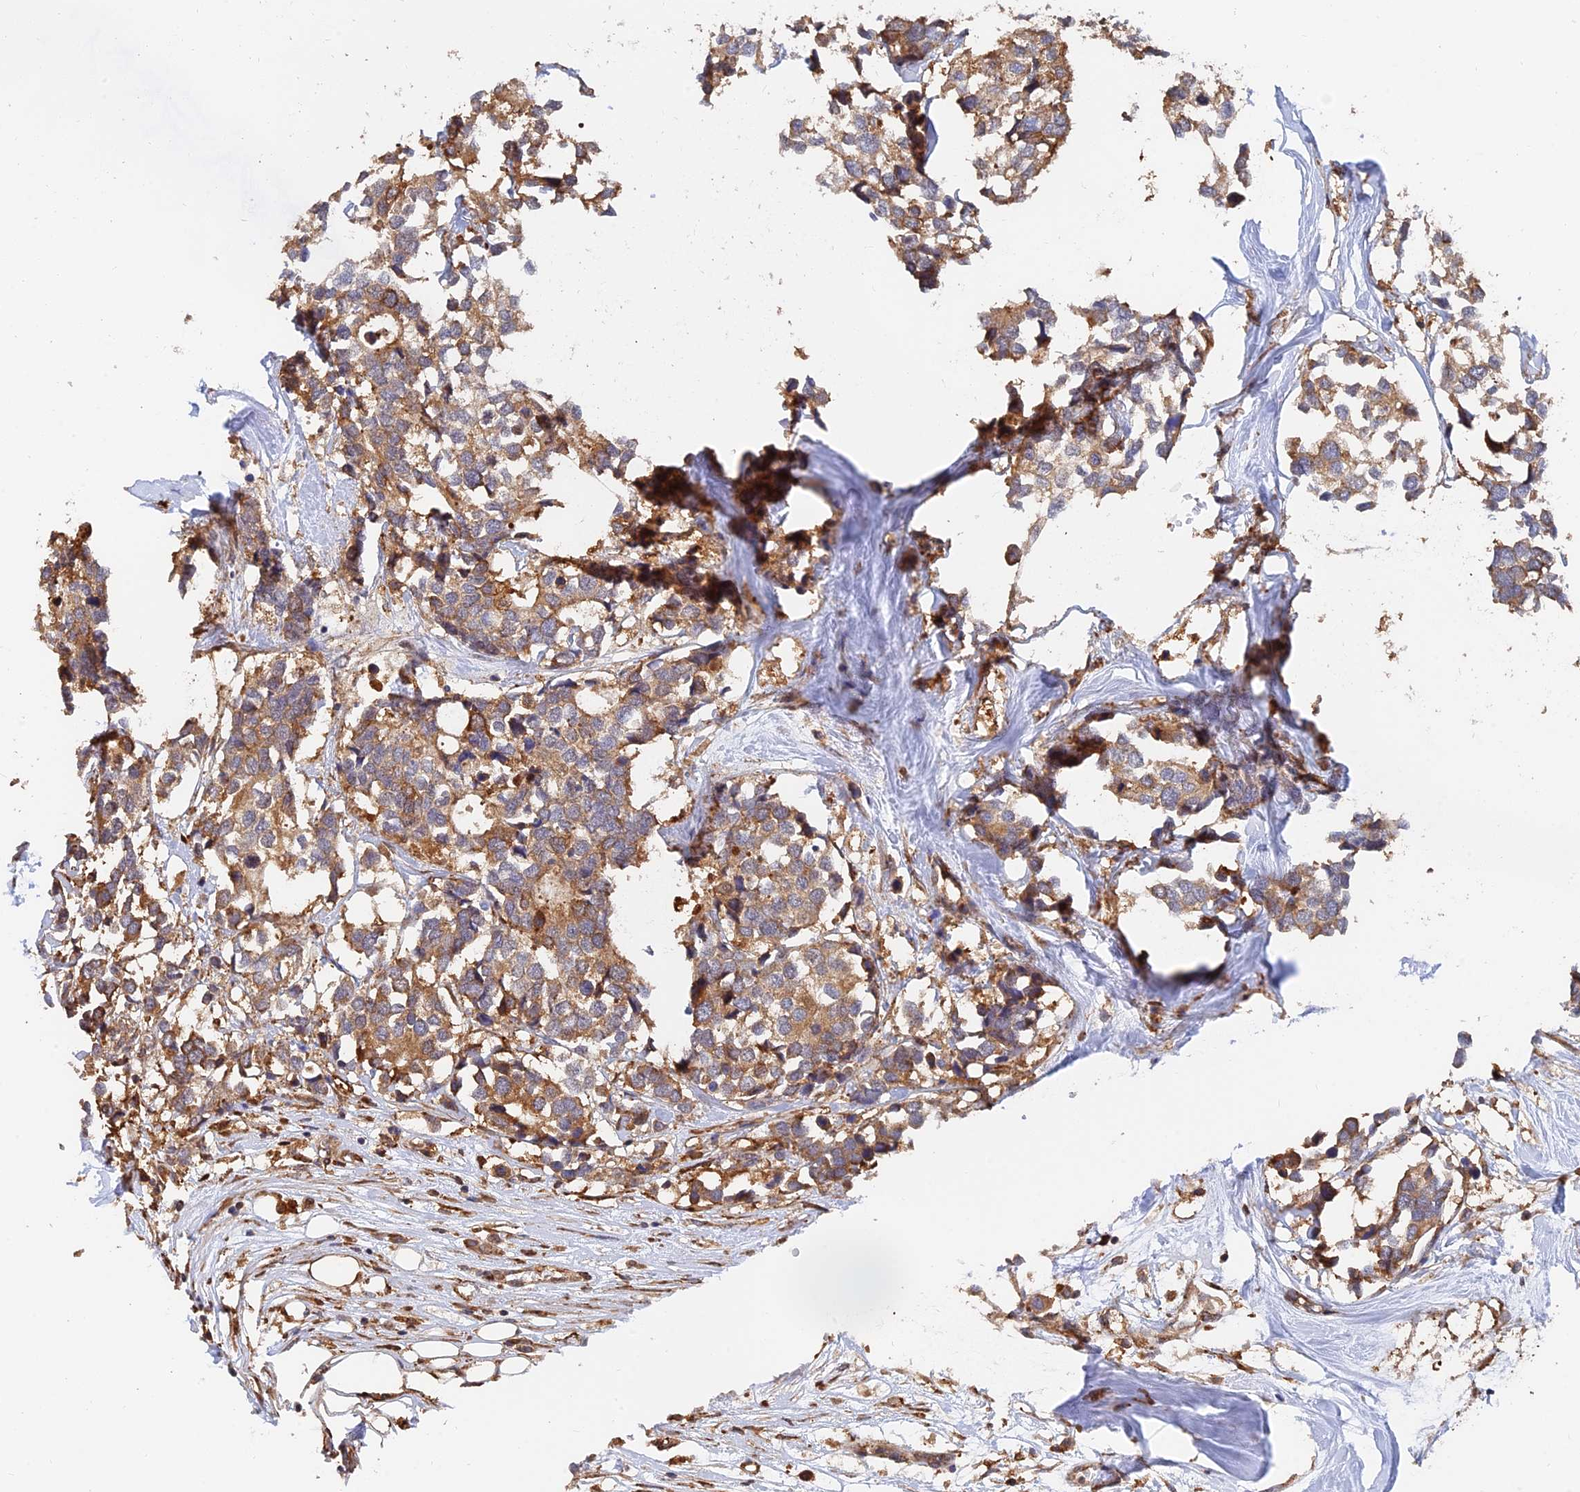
{"staining": {"intensity": "moderate", "quantity": ">75%", "location": "cytoplasmic/membranous"}, "tissue": "breast cancer", "cell_type": "Tumor cells", "image_type": "cancer", "snomed": [{"axis": "morphology", "description": "Duct carcinoma"}, {"axis": "topography", "description": "Breast"}], "caption": "Brown immunohistochemical staining in breast cancer displays moderate cytoplasmic/membranous staining in approximately >75% of tumor cells. The protein of interest is stained brown, and the nuclei are stained in blue (DAB IHC with brightfield microscopy, high magnification).", "gene": "WBP11", "patient": {"sex": "female", "age": 83}}